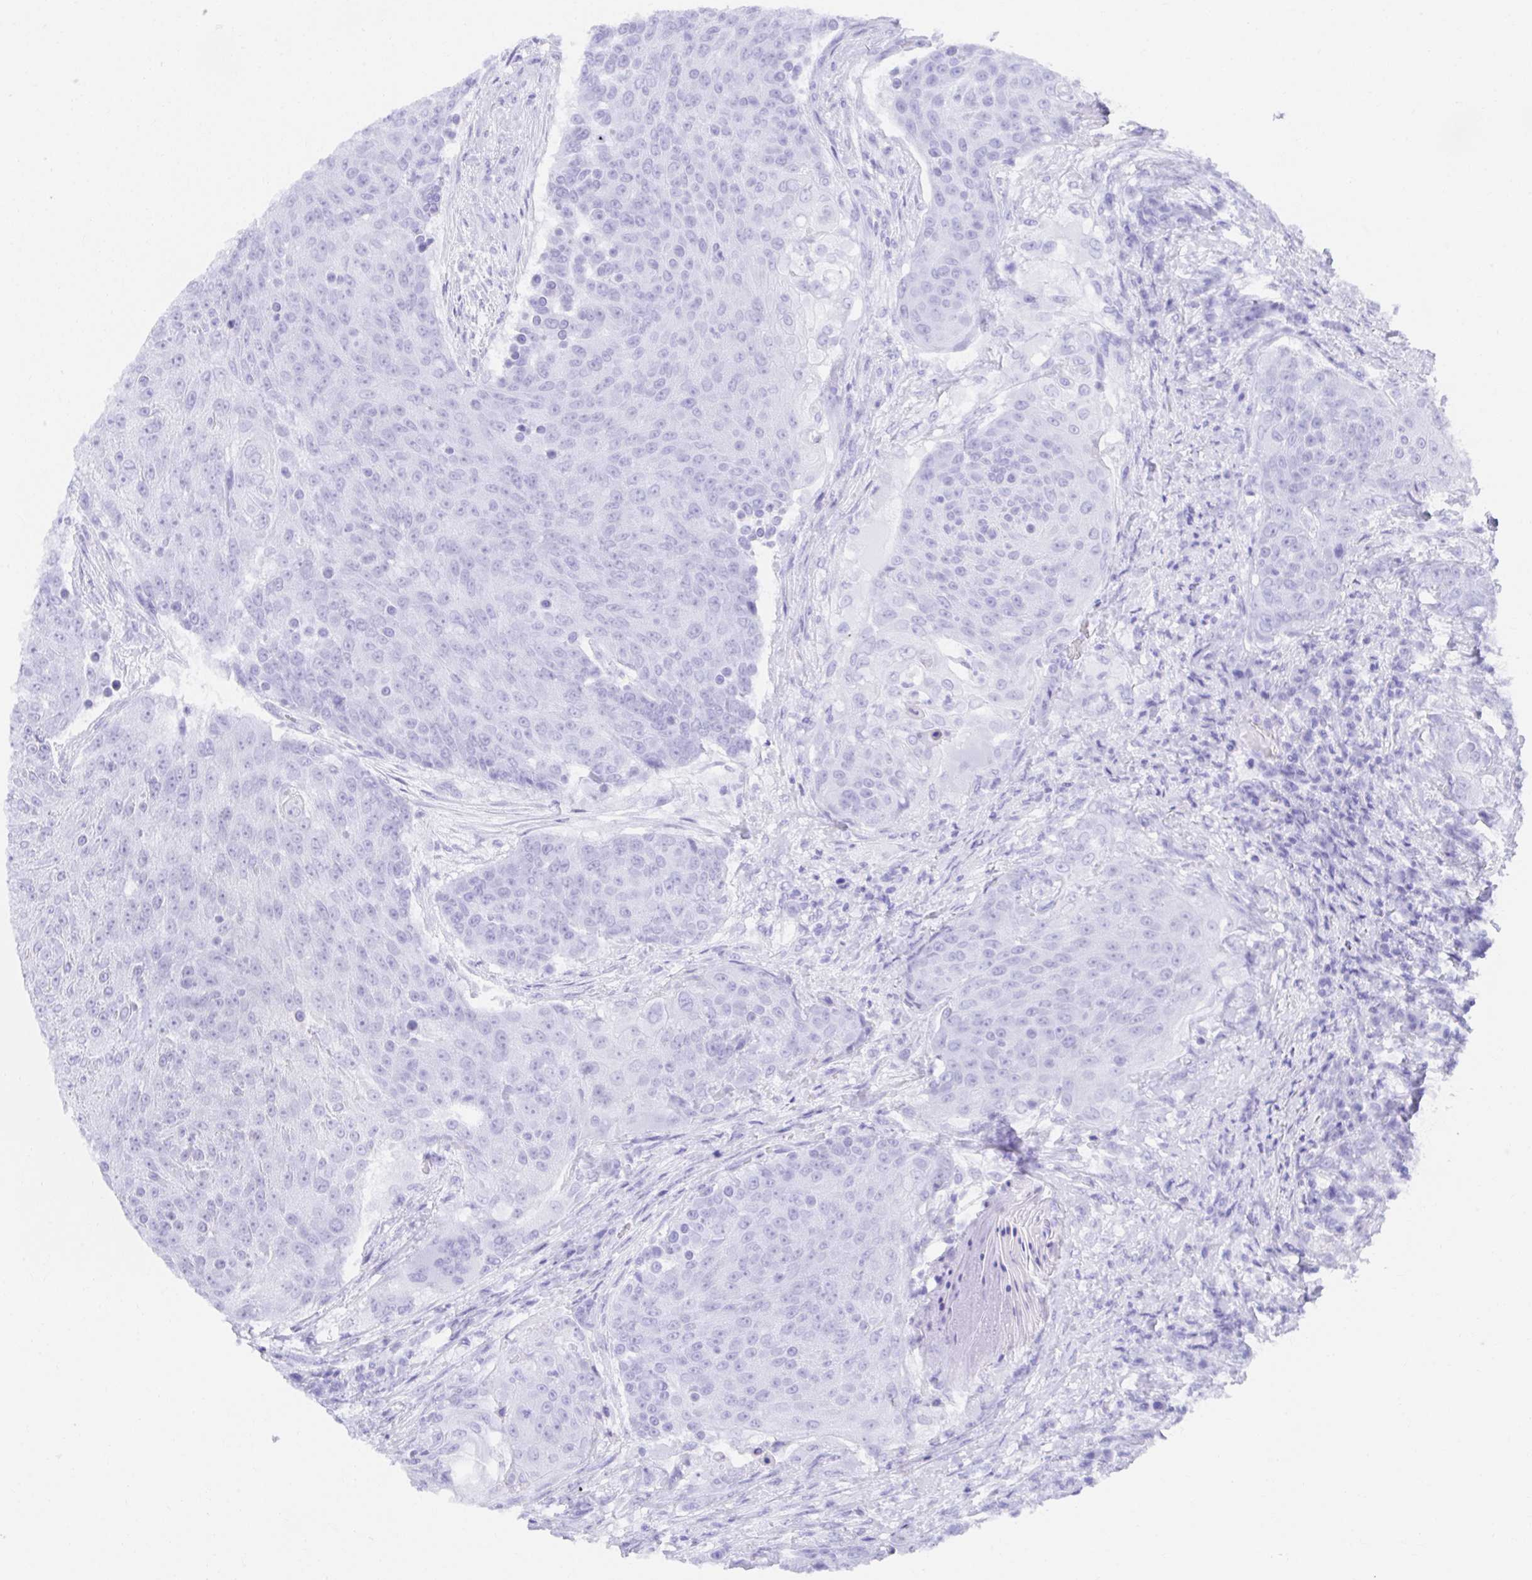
{"staining": {"intensity": "negative", "quantity": "none", "location": "none"}, "tissue": "urothelial cancer", "cell_type": "Tumor cells", "image_type": "cancer", "snomed": [{"axis": "morphology", "description": "Urothelial carcinoma, High grade"}, {"axis": "topography", "description": "Urinary bladder"}], "caption": "A high-resolution photomicrograph shows immunohistochemistry (IHC) staining of urothelial carcinoma (high-grade), which reveals no significant expression in tumor cells.", "gene": "VGLL1", "patient": {"sex": "female", "age": 63}}